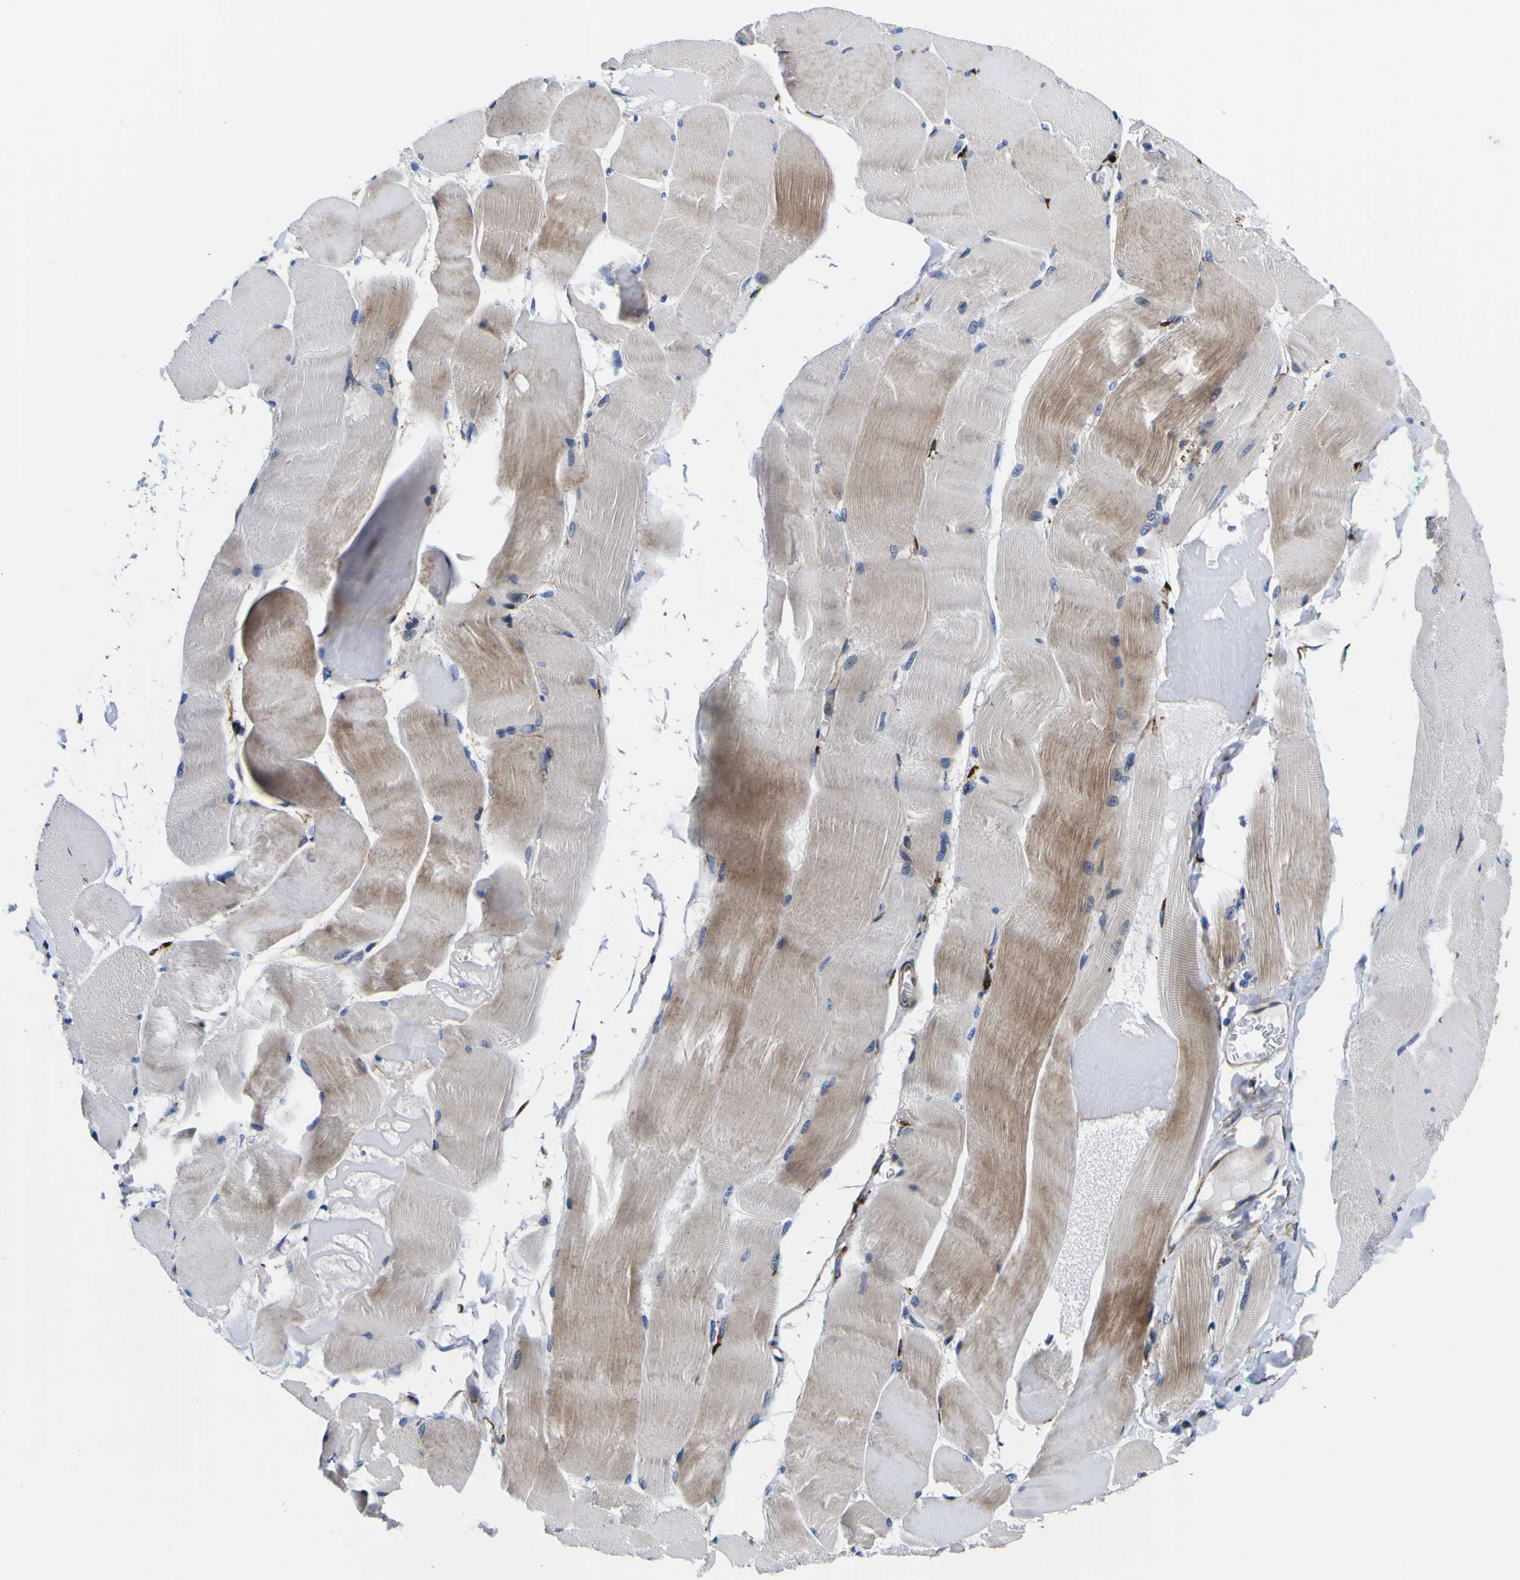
{"staining": {"intensity": "moderate", "quantity": "25%-75%", "location": "cytoplasmic/membranous"}, "tissue": "skeletal muscle", "cell_type": "Myocytes", "image_type": "normal", "snomed": [{"axis": "morphology", "description": "Normal tissue, NOS"}, {"axis": "morphology", "description": "Squamous cell carcinoma, NOS"}, {"axis": "topography", "description": "Skeletal muscle"}], "caption": "There is medium levels of moderate cytoplasmic/membranous positivity in myocytes of benign skeletal muscle, as demonstrated by immunohistochemical staining (brown color).", "gene": "SCD", "patient": {"sex": "male", "age": 51}}